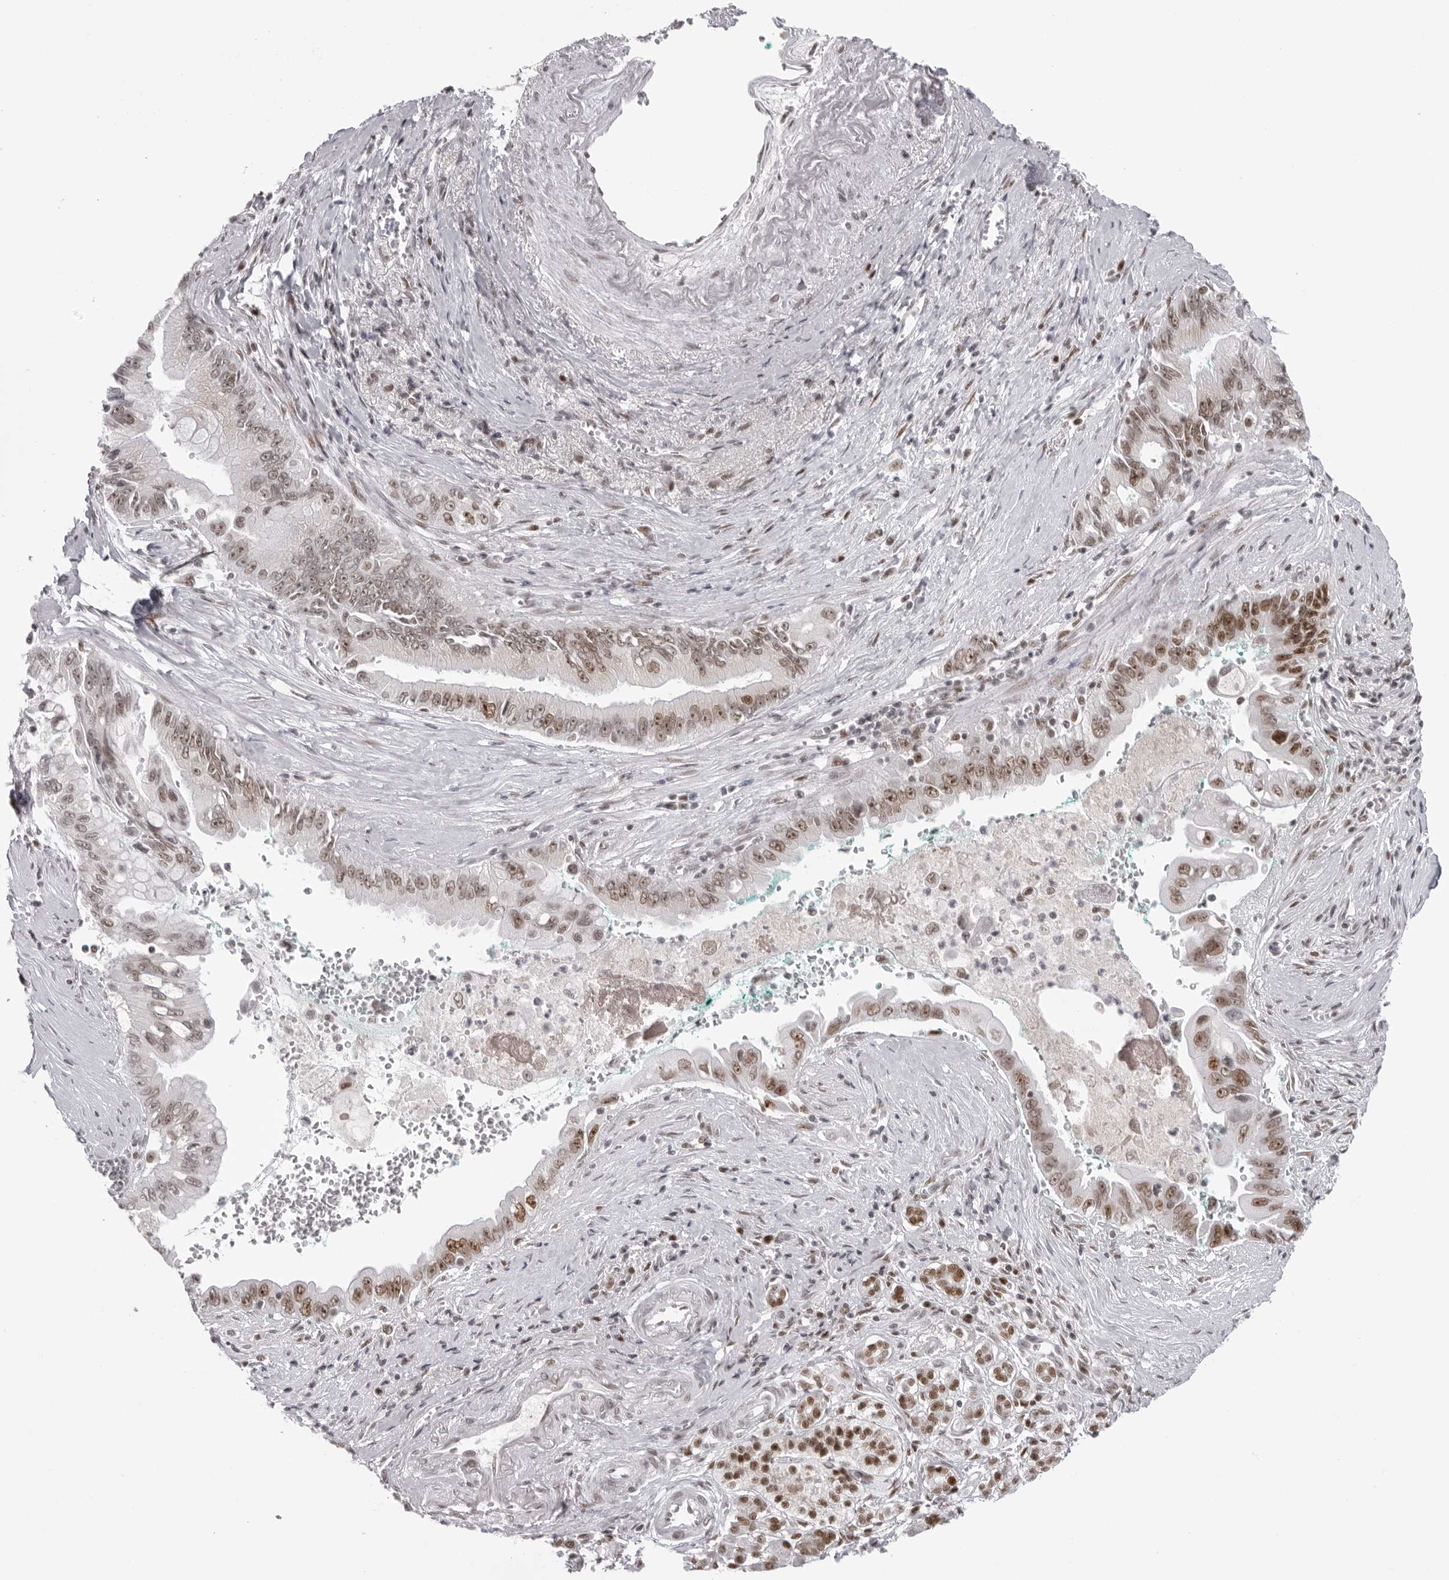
{"staining": {"intensity": "moderate", "quantity": ">75%", "location": "nuclear"}, "tissue": "pancreatic cancer", "cell_type": "Tumor cells", "image_type": "cancer", "snomed": [{"axis": "morphology", "description": "Adenocarcinoma, NOS"}, {"axis": "topography", "description": "Pancreas"}], "caption": "The photomicrograph demonstrates a brown stain indicating the presence of a protein in the nuclear of tumor cells in pancreatic adenocarcinoma. (IHC, brightfield microscopy, high magnification).", "gene": "HEXIM2", "patient": {"sex": "male", "age": 78}}